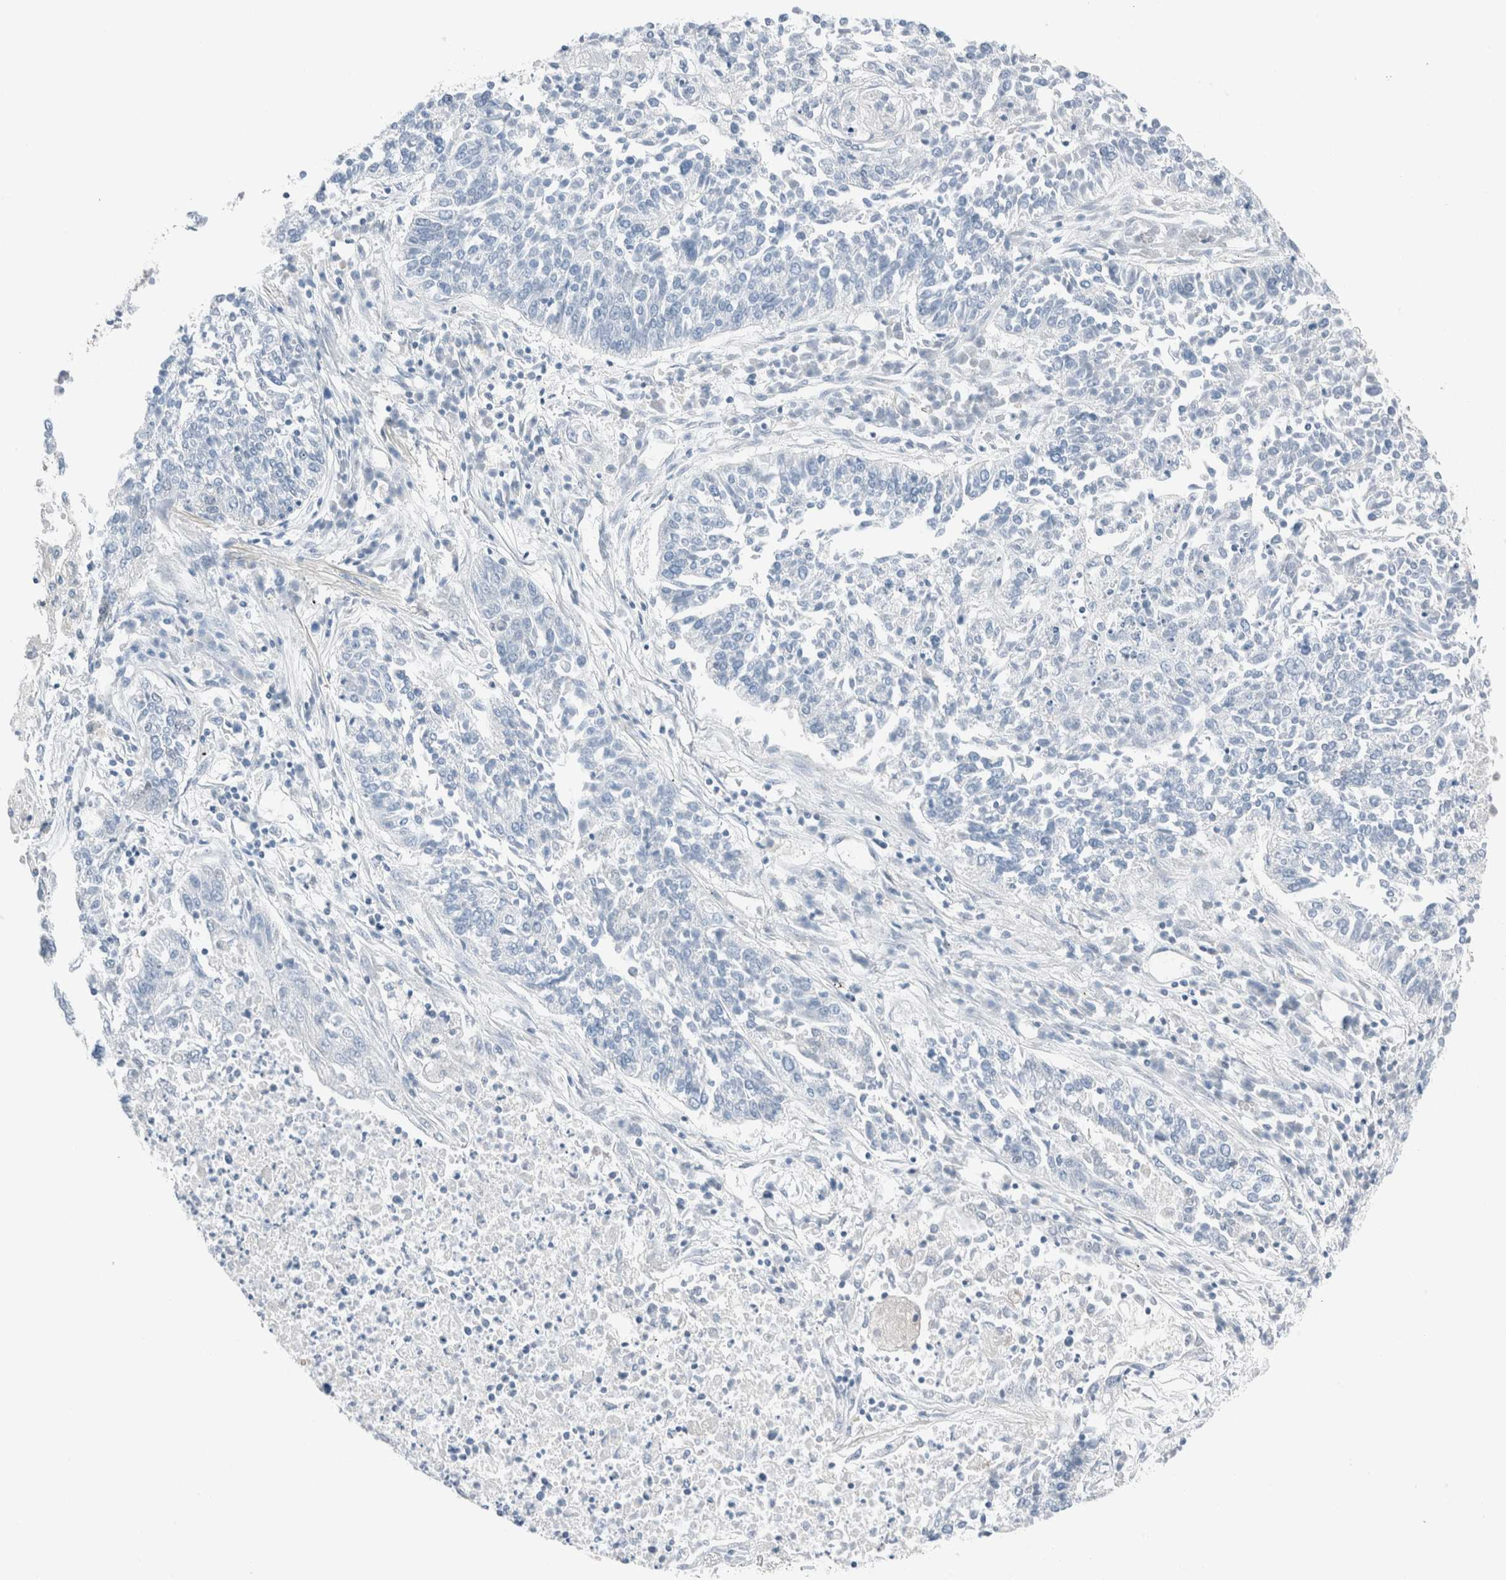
{"staining": {"intensity": "negative", "quantity": "none", "location": "none"}, "tissue": "lung cancer", "cell_type": "Tumor cells", "image_type": "cancer", "snomed": [{"axis": "morphology", "description": "Normal tissue, NOS"}, {"axis": "morphology", "description": "Squamous cell carcinoma, NOS"}, {"axis": "topography", "description": "Lymph node"}, {"axis": "topography", "description": "Cartilage tissue"}, {"axis": "topography", "description": "Bronchus"}, {"axis": "topography", "description": "Lung"}, {"axis": "topography", "description": "Peripheral nerve tissue"}], "caption": "Immunohistochemistry histopathology image of human lung cancer stained for a protein (brown), which reveals no staining in tumor cells. (Stains: DAB (3,3'-diaminobenzidine) immunohistochemistry with hematoxylin counter stain, Microscopy: brightfield microscopy at high magnification).", "gene": "CASC3", "patient": {"sex": "female", "age": 49}}